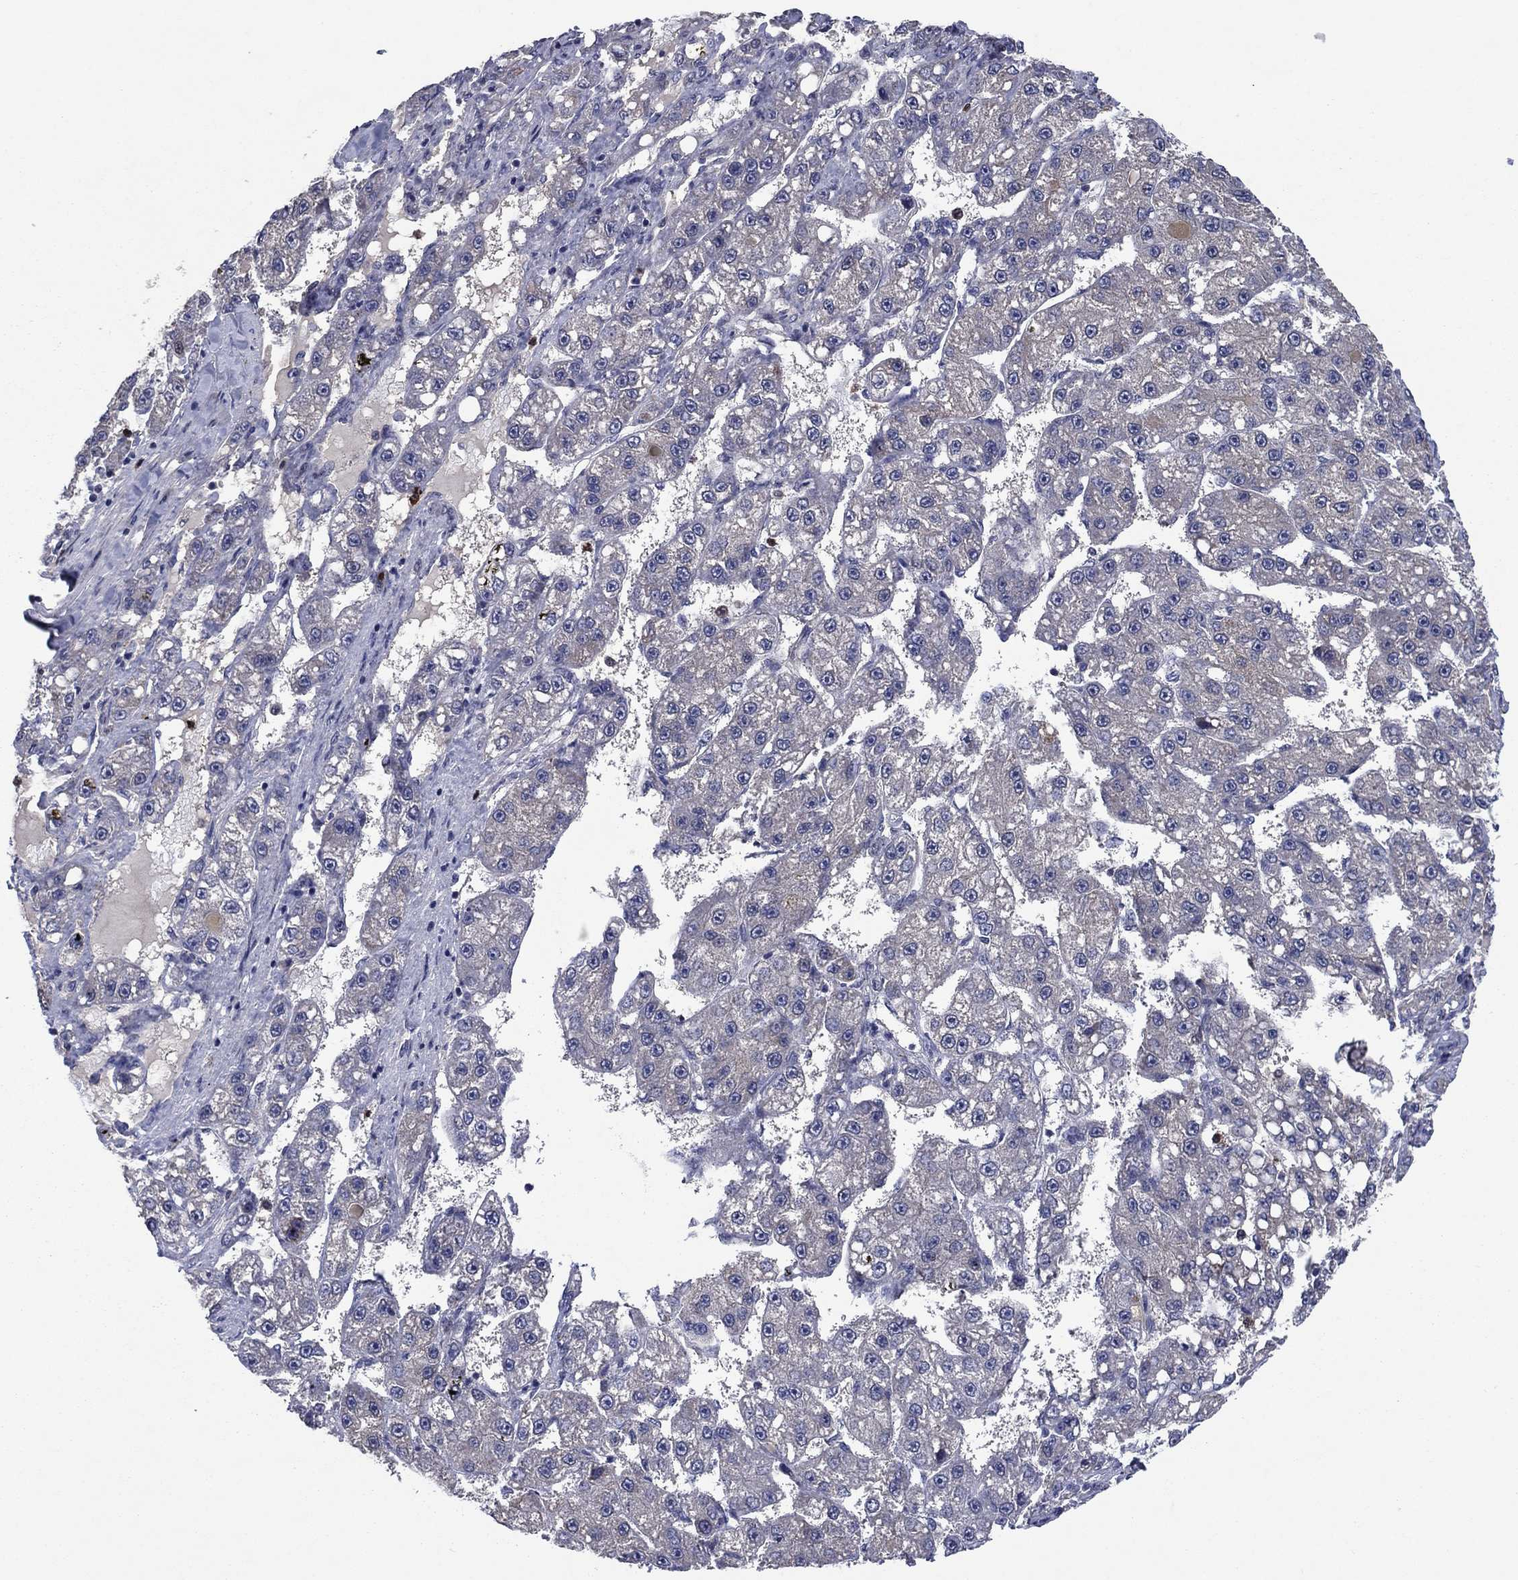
{"staining": {"intensity": "negative", "quantity": "none", "location": "none"}, "tissue": "liver cancer", "cell_type": "Tumor cells", "image_type": "cancer", "snomed": [{"axis": "morphology", "description": "Carcinoma, Hepatocellular, NOS"}, {"axis": "topography", "description": "Liver"}], "caption": "The image displays no staining of tumor cells in liver hepatocellular carcinoma.", "gene": "MSRB1", "patient": {"sex": "female", "age": 65}}